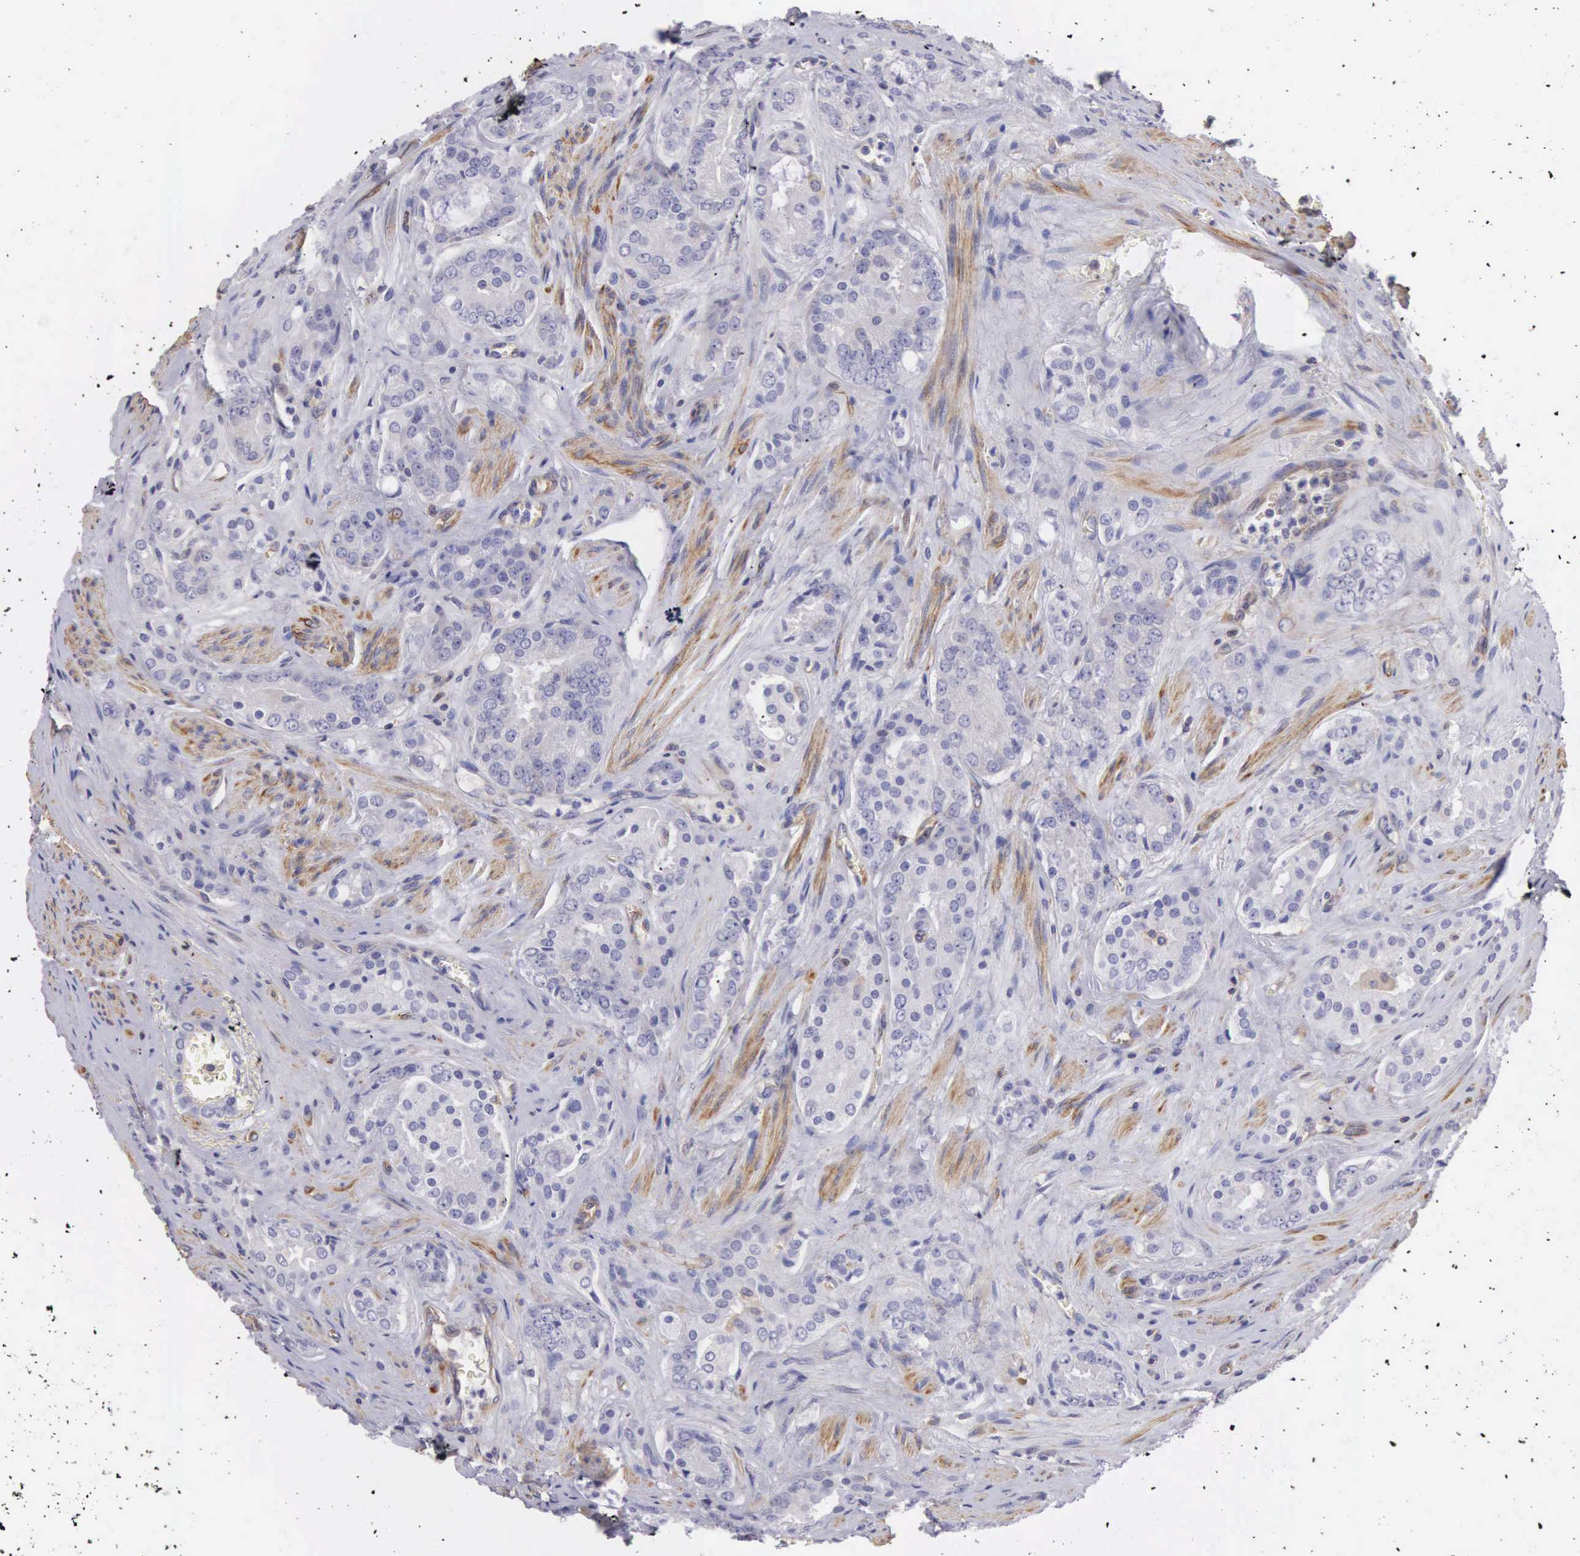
{"staining": {"intensity": "negative", "quantity": "none", "location": "none"}, "tissue": "prostate cancer", "cell_type": "Tumor cells", "image_type": "cancer", "snomed": [{"axis": "morphology", "description": "Adenocarcinoma, Medium grade"}, {"axis": "topography", "description": "Prostate"}], "caption": "Tumor cells are negative for brown protein staining in adenocarcinoma (medium-grade) (prostate).", "gene": "OSBPL3", "patient": {"sex": "male", "age": 60}}